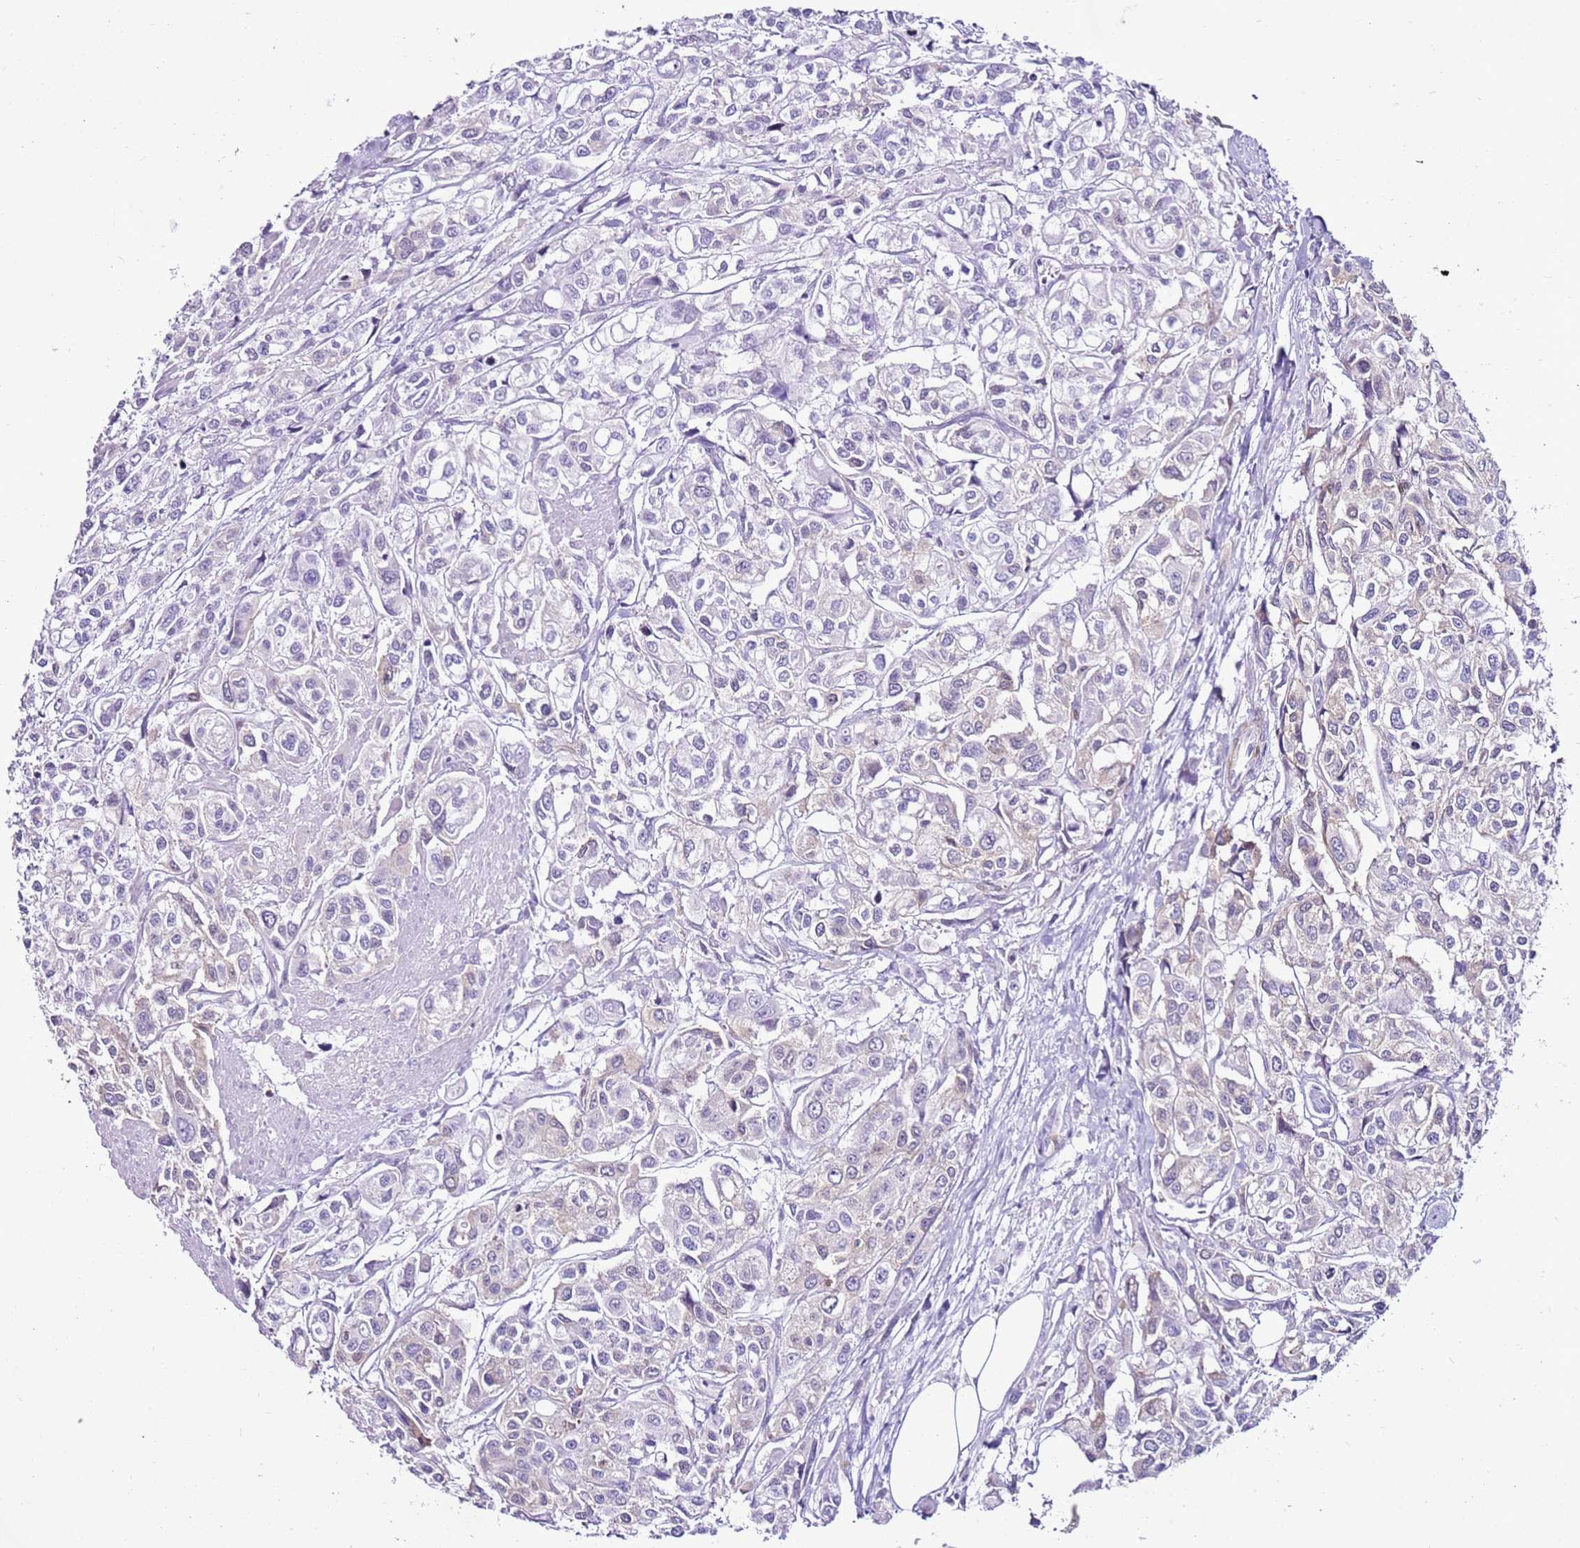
{"staining": {"intensity": "weak", "quantity": "<25%", "location": "cytoplasmic/membranous"}, "tissue": "urothelial cancer", "cell_type": "Tumor cells", "image_type": "cancer", "snomed": [{"axis": "morphology", "description": "Urothelial carcinoma, High grade"}, {"axis": "topography", "description": "Urinary bladder"}], "caption": "IHC histopathology image of neoplastic tissue: urothelial cancer stained with DAB (3,3'-diaminobenzidine) displays no significant protein positivity in tumor cells. (Immunohistochemistry (ihc), brightfield microscopy, high magnification).", "gene": "SPC25", "patient": {"sex": "male", "age": 67}}